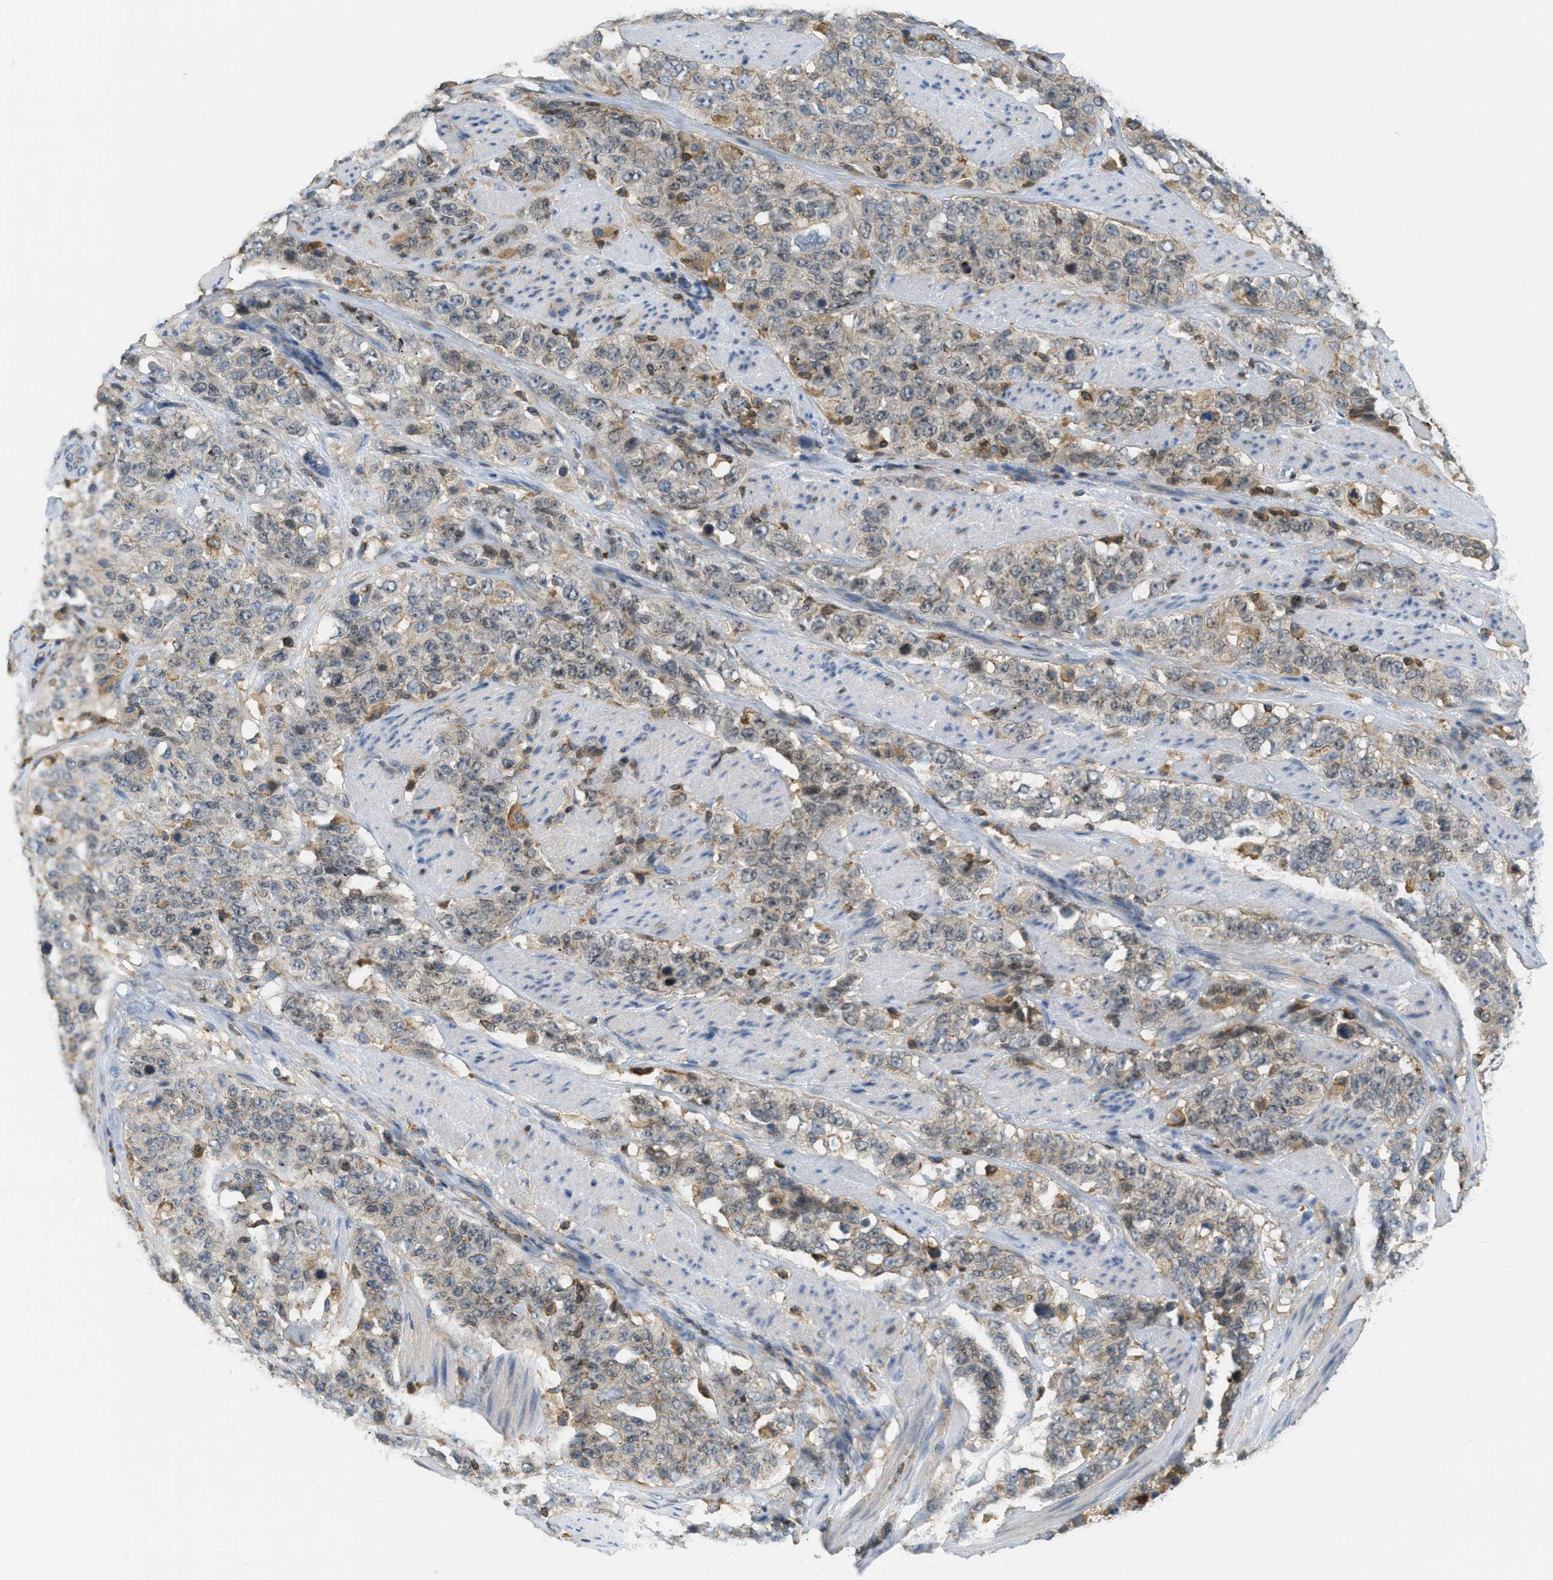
{"staining": {"intensity": "weak", "quantity": "<25%", "location": "cytoplasmic/membranous"}, "tissue": "stomach cancer", "cell_type": "Tumor cells", "image_type": "cancer", "snomed": [{"axis": "morphology", "description": "Adenocarcinoma, NOS"}, {"axis": "topography", "description": "Stomach"}], "caption": "Immunohistochemistry of adenocarcinoma (stomach) exhibits no expression in tumor cells. (Stains: DAB (3,3'-diaminobenzidine) immunohistochemistry (IHC) with hematoxylin counter stain, Microscopy: brightfield microscopy at high magnification).", "gene": "GRIK2", "patient": {"sex": "male", "age": 48}}